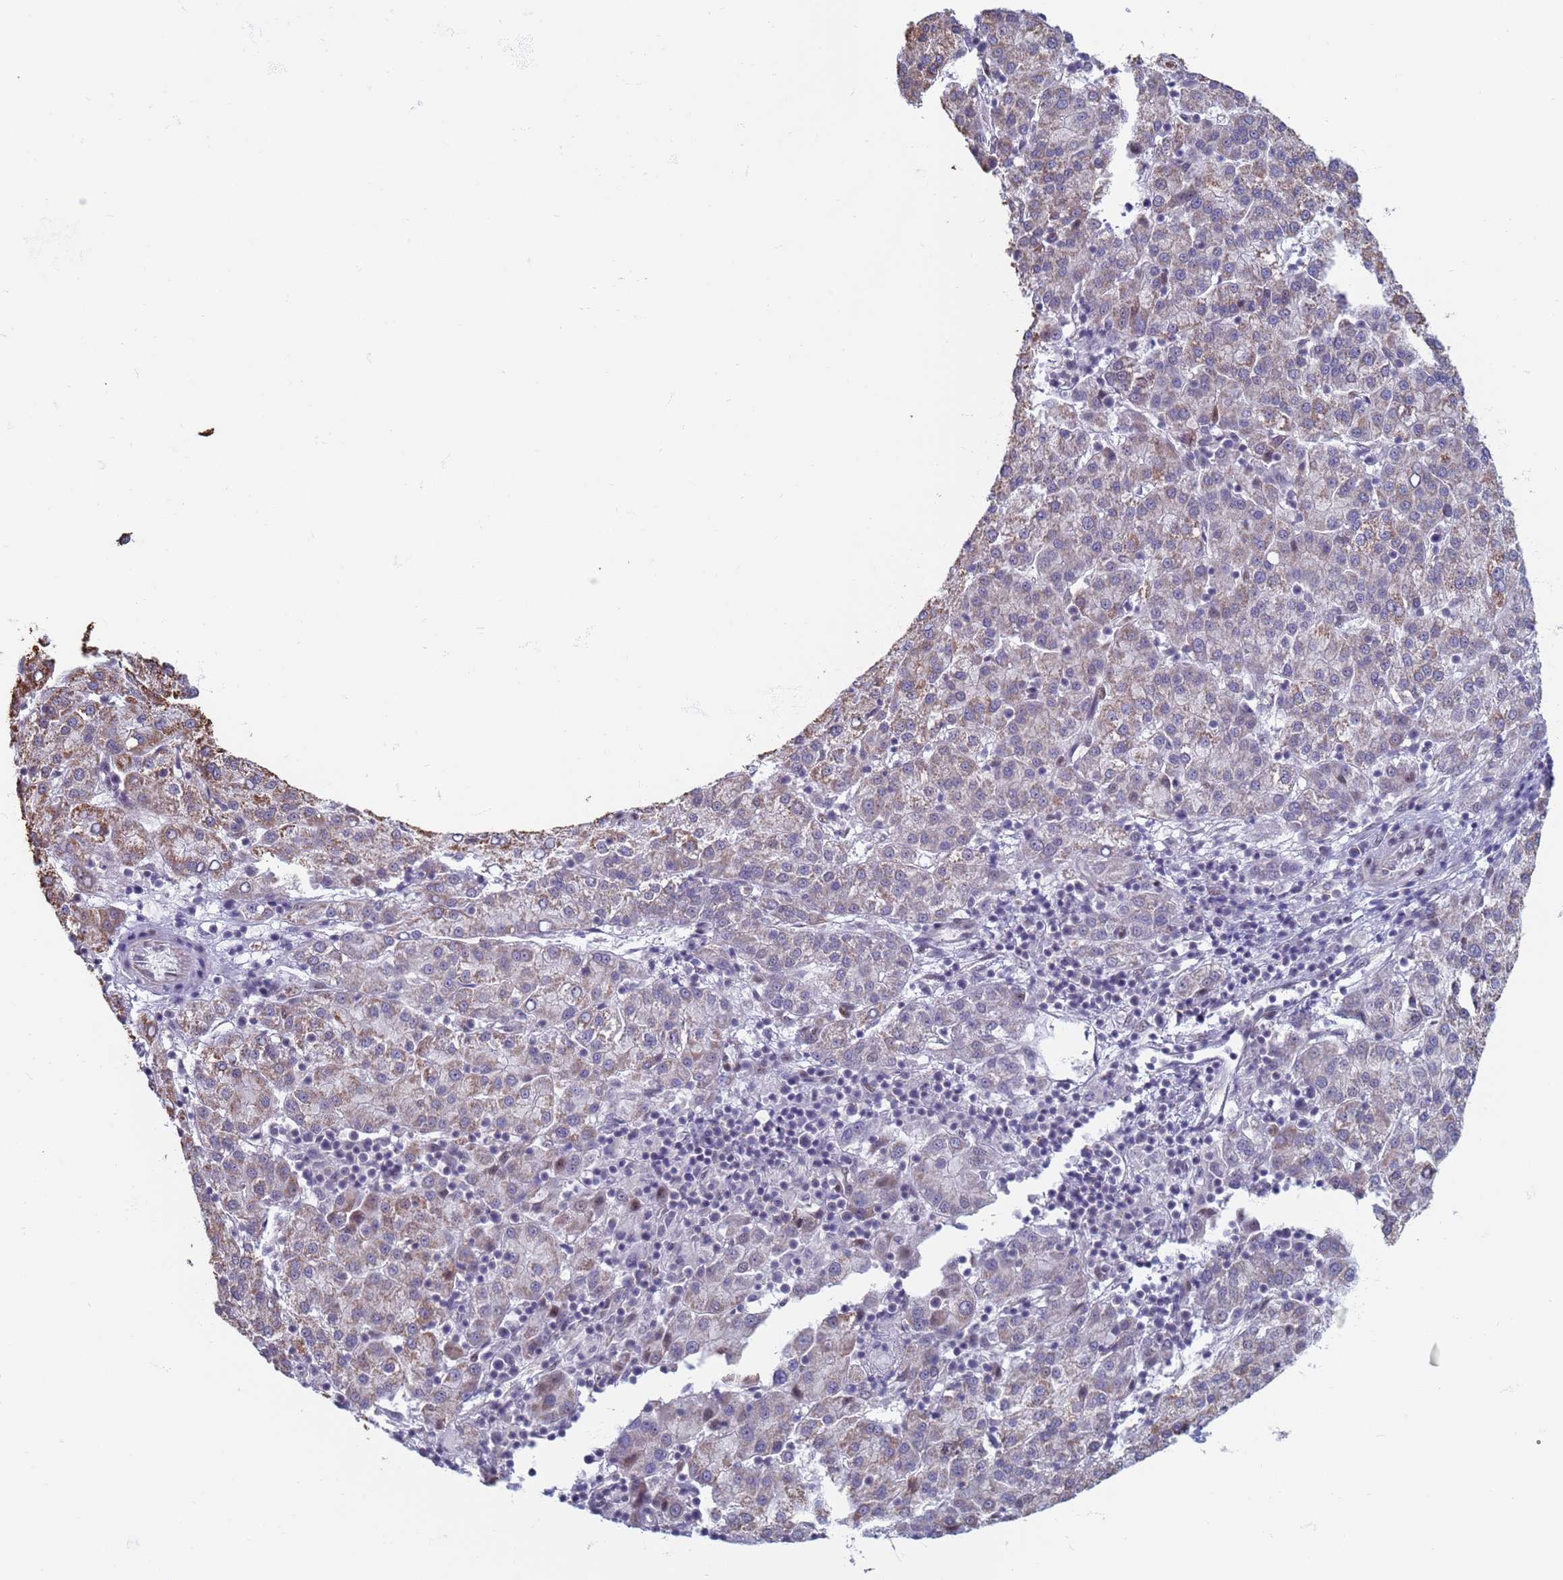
{"staining": {"intensity": "weak", "quantity": "25%-75%", "location": "cytoplasmic/membranous"}, "tissue": "liver cancer", "cell_type": "Tumor cells", "image_type": "cancer", "snomed": [{"axis": "morphology", "description": "Carcinoma, Hepatocellular, NOS"}, {"axis": "topography", "description": "Liver"}], "caption": "Approximately 25%-75% of tumor cells in human liver cancer display weak cytoplasmic/membranous protein positivity as visualized by brown immunohistochemical staining.", "gene": "SAE1", "patient": {"sex": "female", "age": 58}}